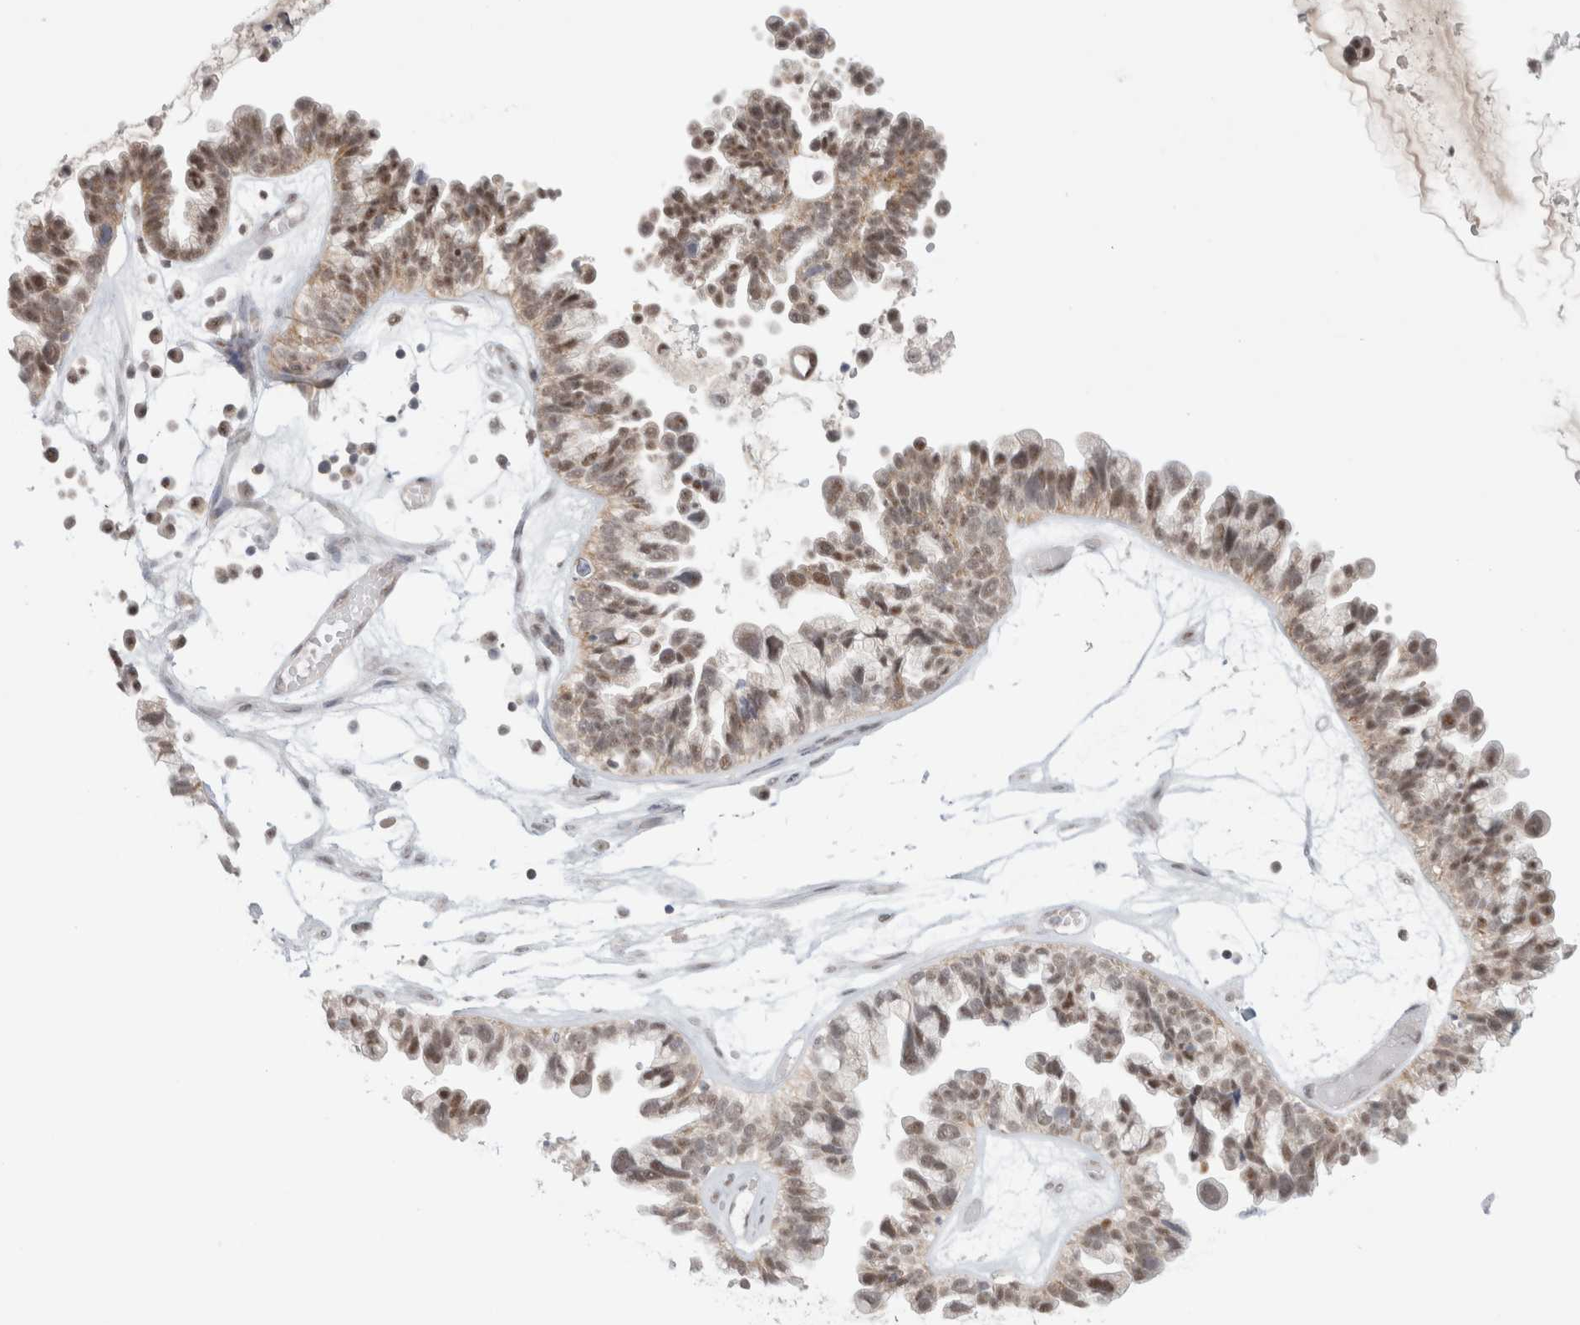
{"staining": {"intensity": "moderate", "quantity": "25%-75%", "location": "nuclear"}, "tissue": "ovarian cancer", "cell_type": "Tumor cells", "image_type": "cancer", "snomed": [{"axis": "morphology", "description": "Cystadenocarcinoma, serous, NOS"}, {"axis": "topography", "description": "Ovary"}], "caption": "Human ovarian cancer stained with a protein marker exhibits moderate staining in tumor cells.", "gene": "TRMT12", "patient": {"sex": "female", "age": 56}}